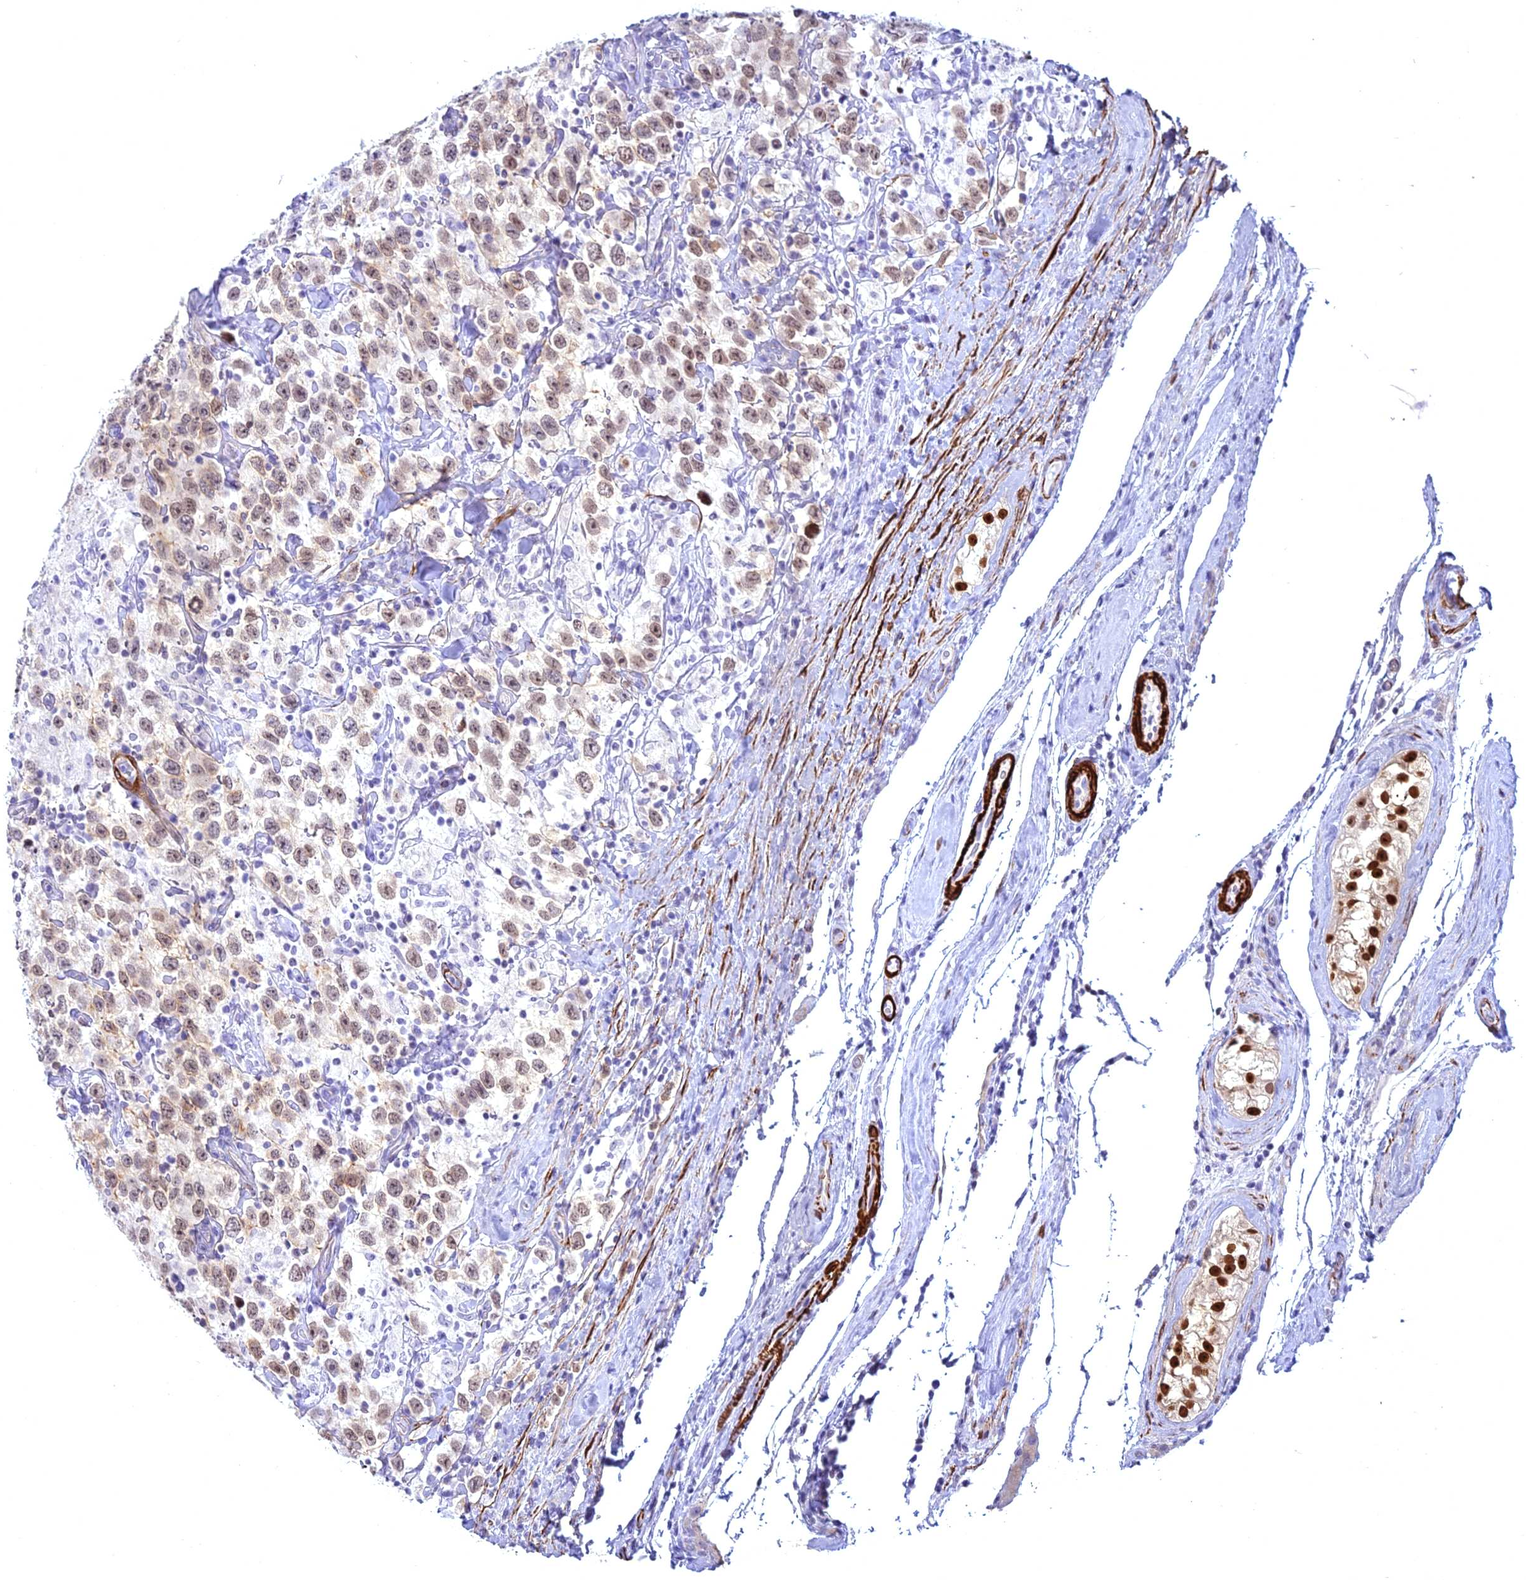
{"staining": {"intensity": "weak", "quantity": ">75%", "location": "nuclear"}, "tissue": "testis cancer", "cell_type": "Tumor cells", "image_type": "cancer", "snomed": [{"axis": "morphology", "description": "Seminoma, NOS"}, {"axis": "topography", "description": "Testis"}], "caption": "The image displays immunohistochemical staining of testis seminoma. There is weak nuclear expression is present in about >75% of tumor cells.", "gene": "CENPV", "patient": {"sex": "male", "age": 41}}